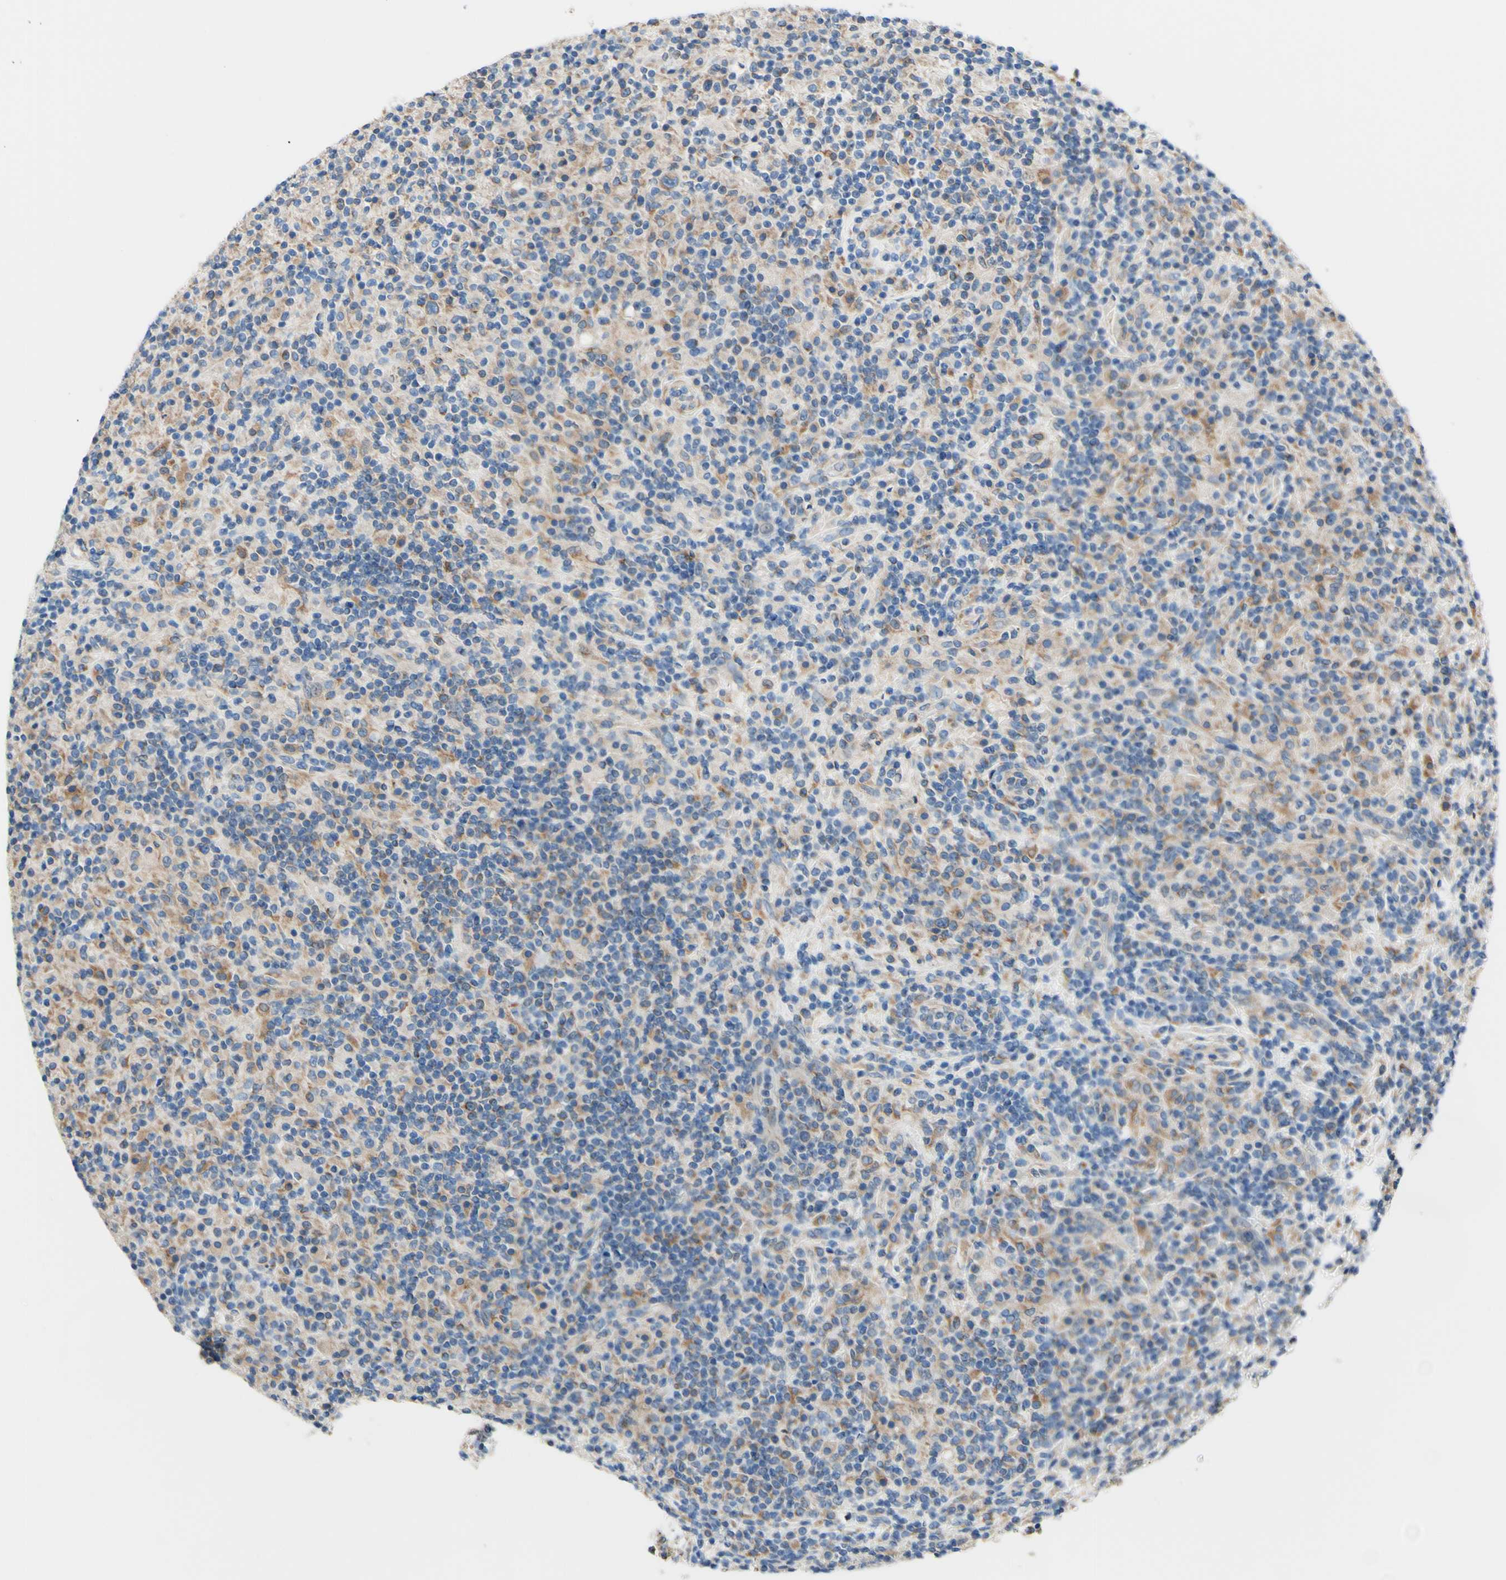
{"staining": {"intensity": "weak", "quantity": "25%-75%", "location": "cytoplasmic/membranous"}, "tissue": "lymphoma", "cell_type": "Tumor cells", "image_type": "cancer", "snomed": [{"axis": "morphology", "description": "Hodgkin's disease, NOS"}, {"axis": "topography", "description": "Lymph node"}], "caption": "There is low levels of weak cytoplasmic/membranous positivity in tumor cells of Hodgkin's disease, as demonstrated by immunohistochemical staining (brown color).", "gene": "RETREG2", "patient": {"sex": "male", "age": 70}}